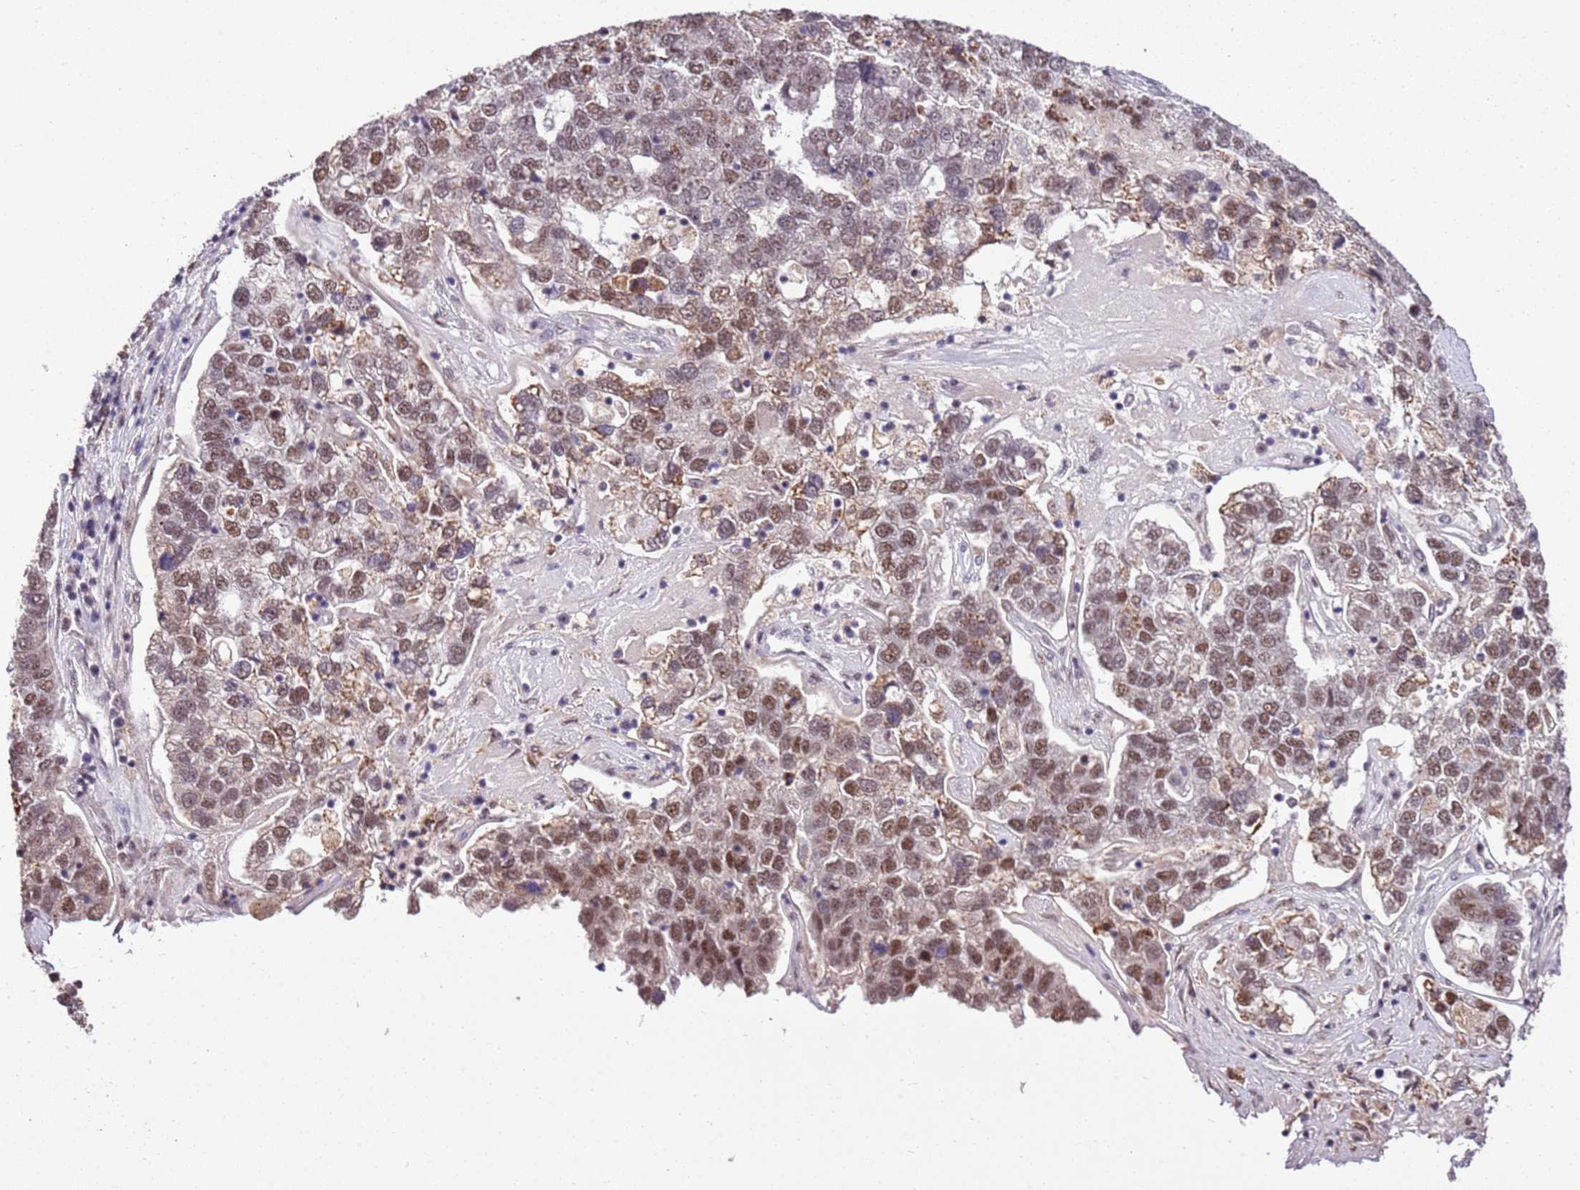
{"staining": {"intensity": "moderate", "quantity": ">75%", "location": "nuclear"}, "tissue": "pancreatic cancer", "cell_type": "Tumor cells", "image_type": "cancer", "snomed": [{"axis": "morphology", "description": "Adenocarcinoma, NOS"}, {"axis": "topography", "description": "Pancreas"}], "caption": "Immunohistochemistry photomicrograph of neoplastic tissue: human pancreatic adenocarcinoma stained using immunohistochemistry (IHC) exhibits medium levels of moderate protein expression localized specifically in the nuclear of tumor cells, appearing as a nuclear brown color.", "gene": "AKAP8L", "patient": {"sex": "female", "age": 61}}